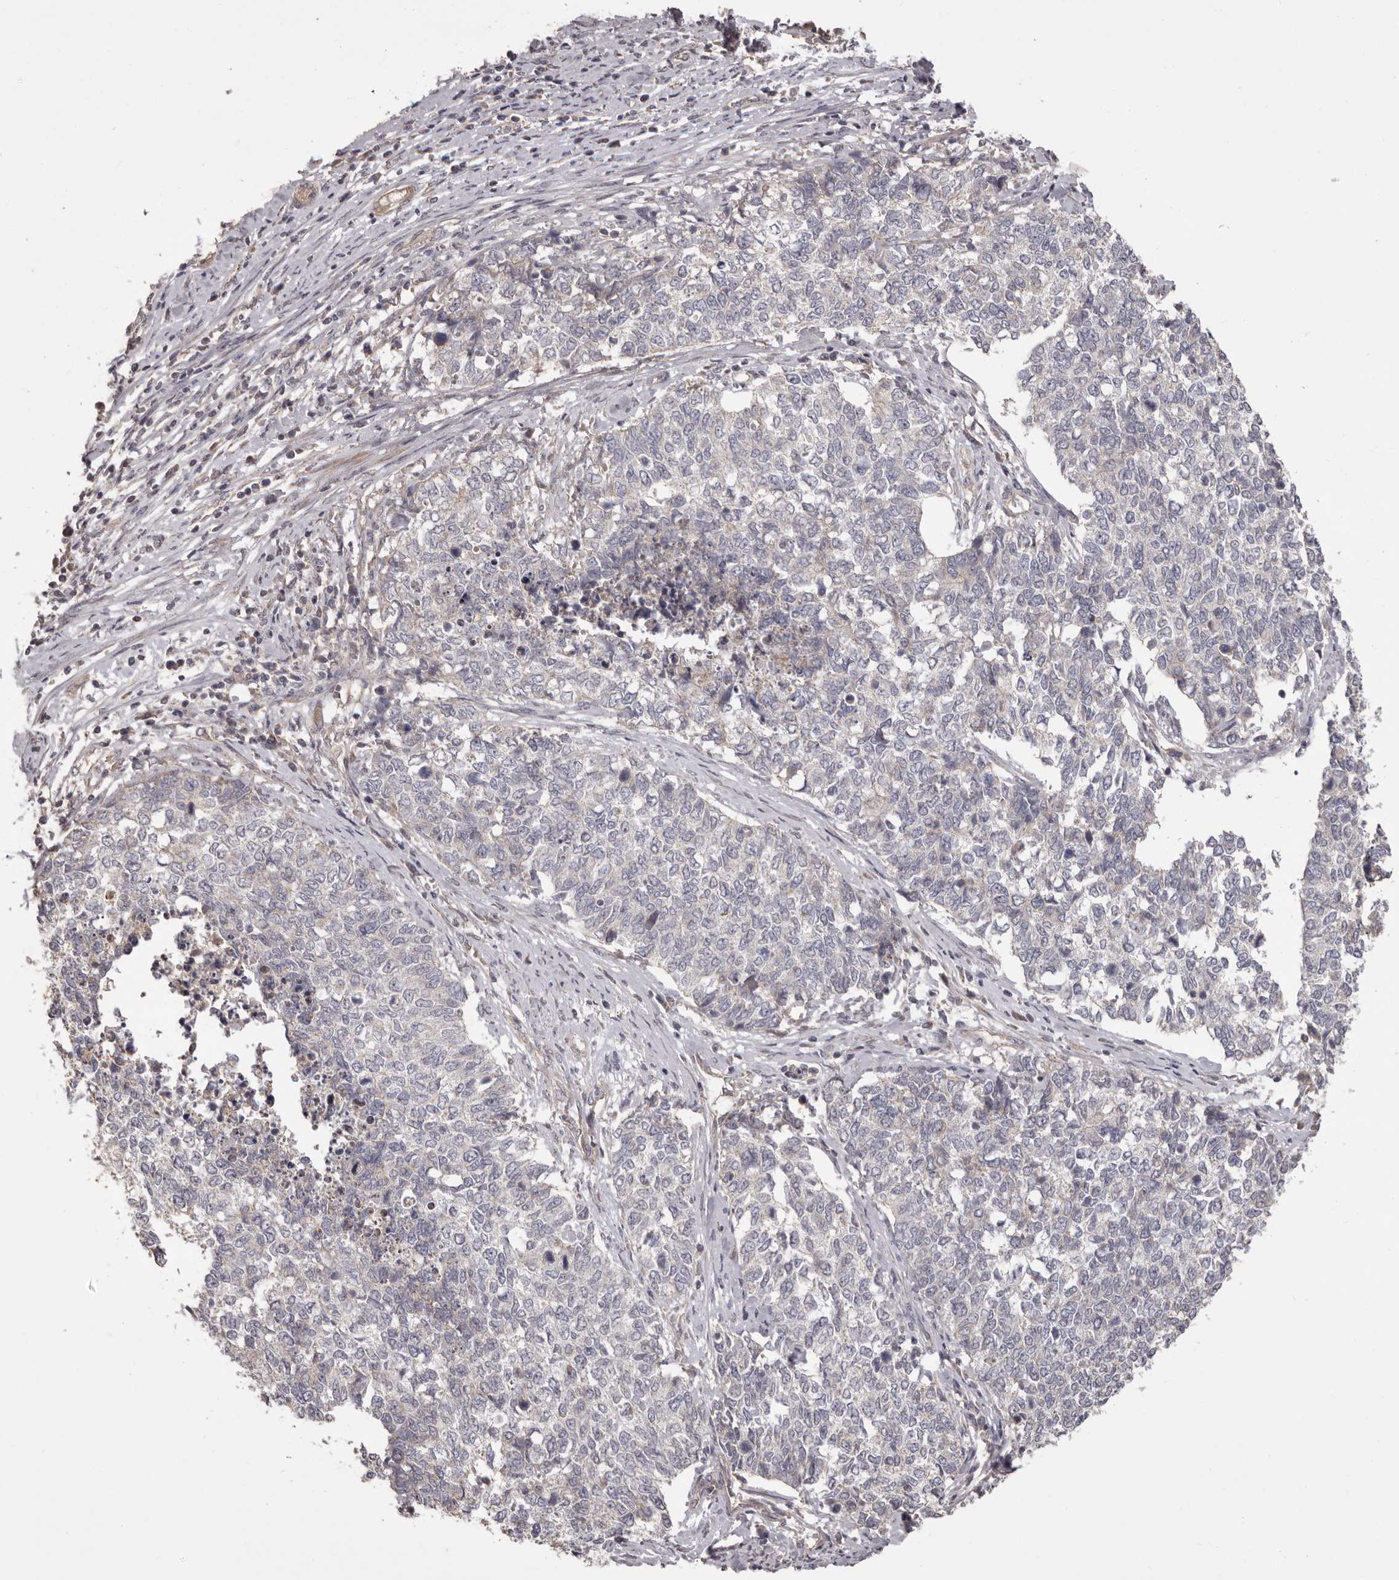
{"staining": {"intensity": "negative", "quantity": "none", "location": "none"}, "tissue": "cervical cancer", "cell_type": "Tumor cells", "image_type": "cancer", "snomed": [{"axis": "morphology", "description": "Squamous cell carcinoma, NOS"}, {"axis": "topography", "description": "Cervix"}], "caption": "The histopathology image displays no significant positivity in tumor cells of cervical squamous cell carcinoma.", "gene": "HRH1", "patient": {"sex": "female", "age": 63}}